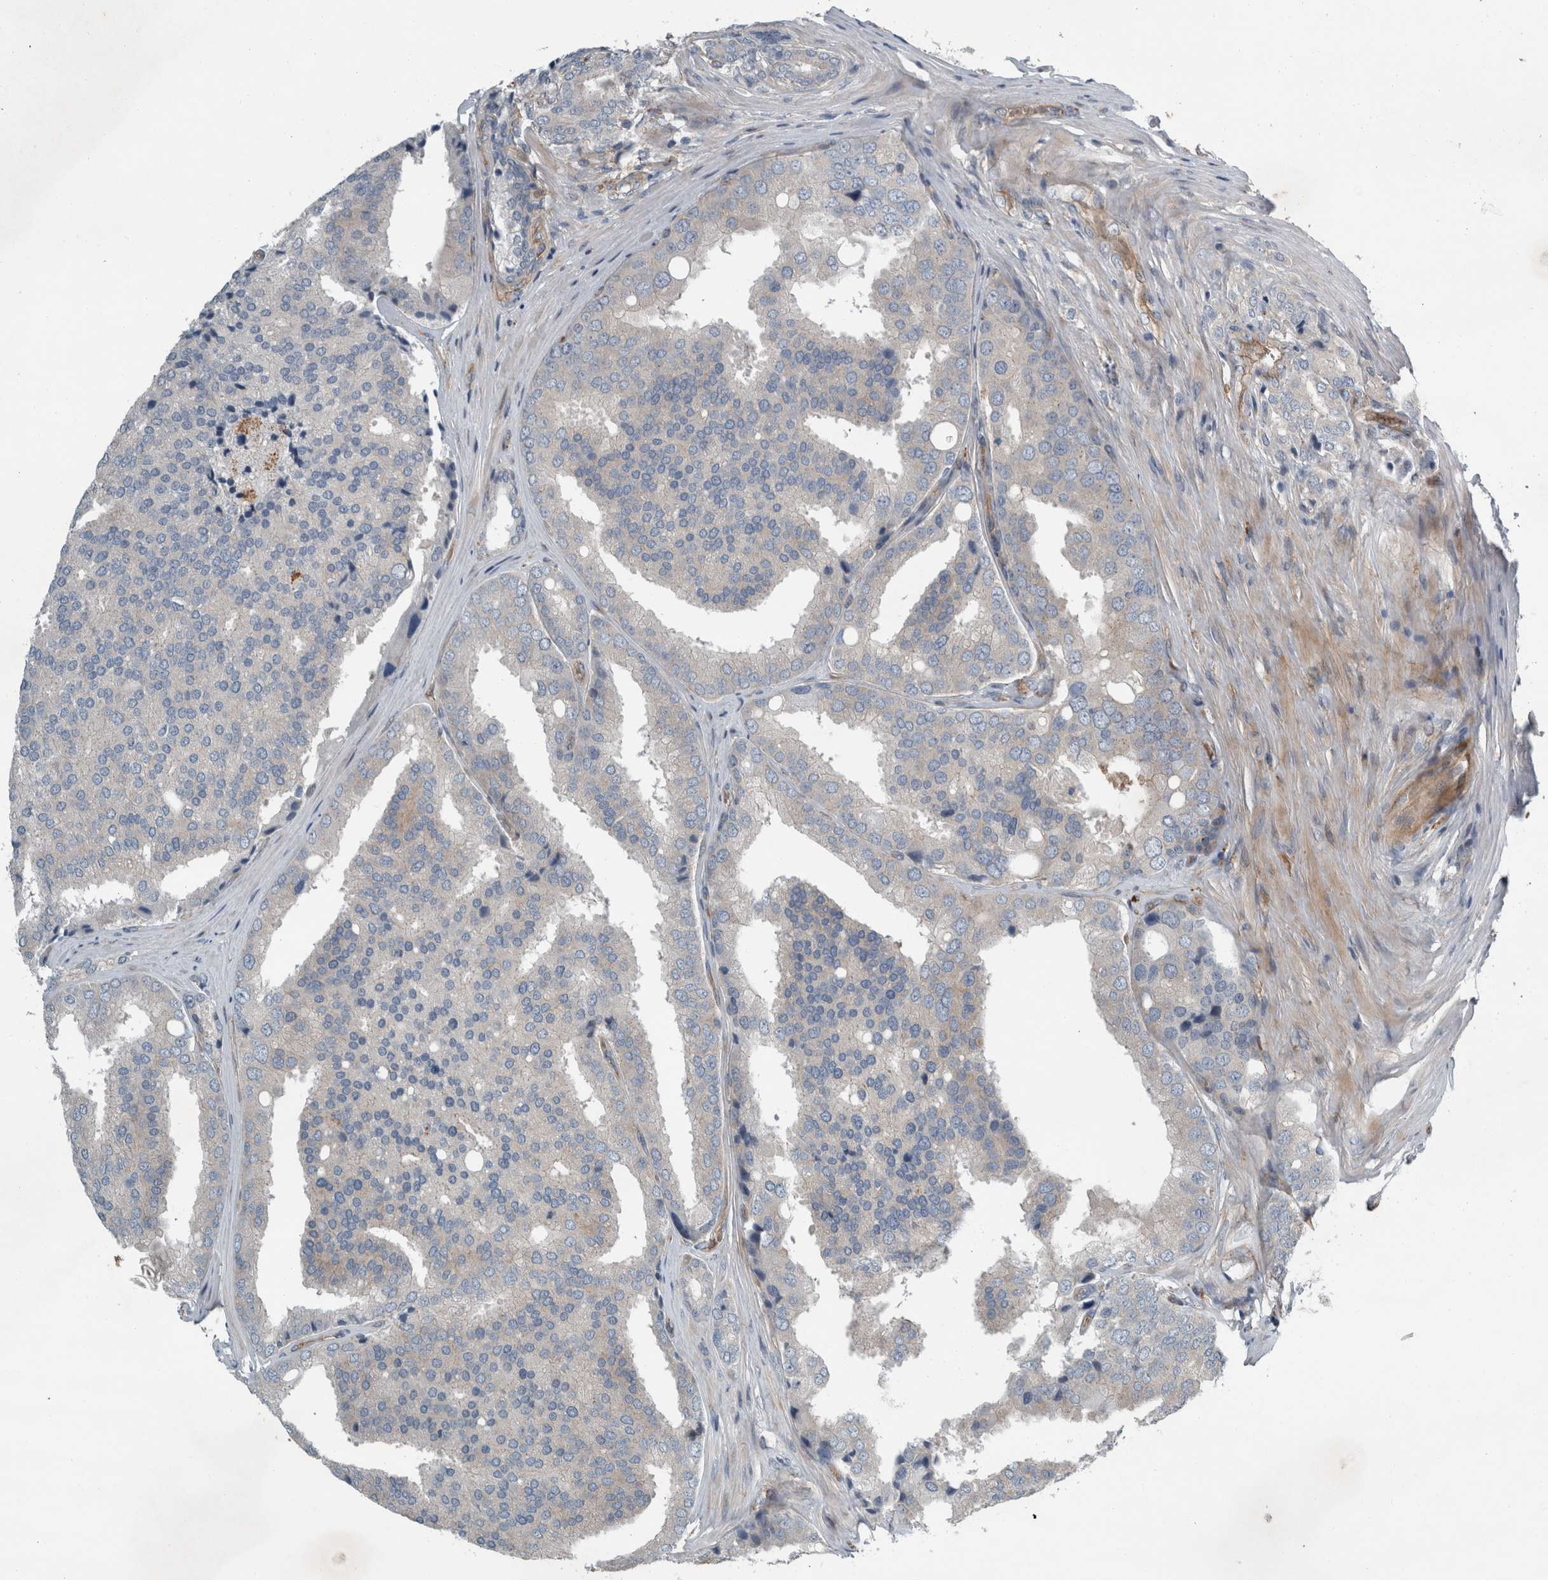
{"staining": {"intensity": "negative", "quantity": "none", "location": "none"}, "tissue": "prostate cancer", "cell_type": "Tumor cells", "image_type": "cancer", "snomed": [{"axis": "morphology", "description": "Adenocarcinoma, High grade"}, {"axis": "topography", "description": "Prostate"}], "caption": "DAB (3,3'-diaminobenzidine) immunohistochemical staining of human prostate cancer displays no significant expression in tumor cells. (Stains: DAB (3,3'-diaminobenzidine) immunohistochemistry with hematoxylin counter stain, Microscopy: brightfield microscopy at high magnification).", "gene": "GLT8D2", "patient": {"sex": "male", "age": 50}}